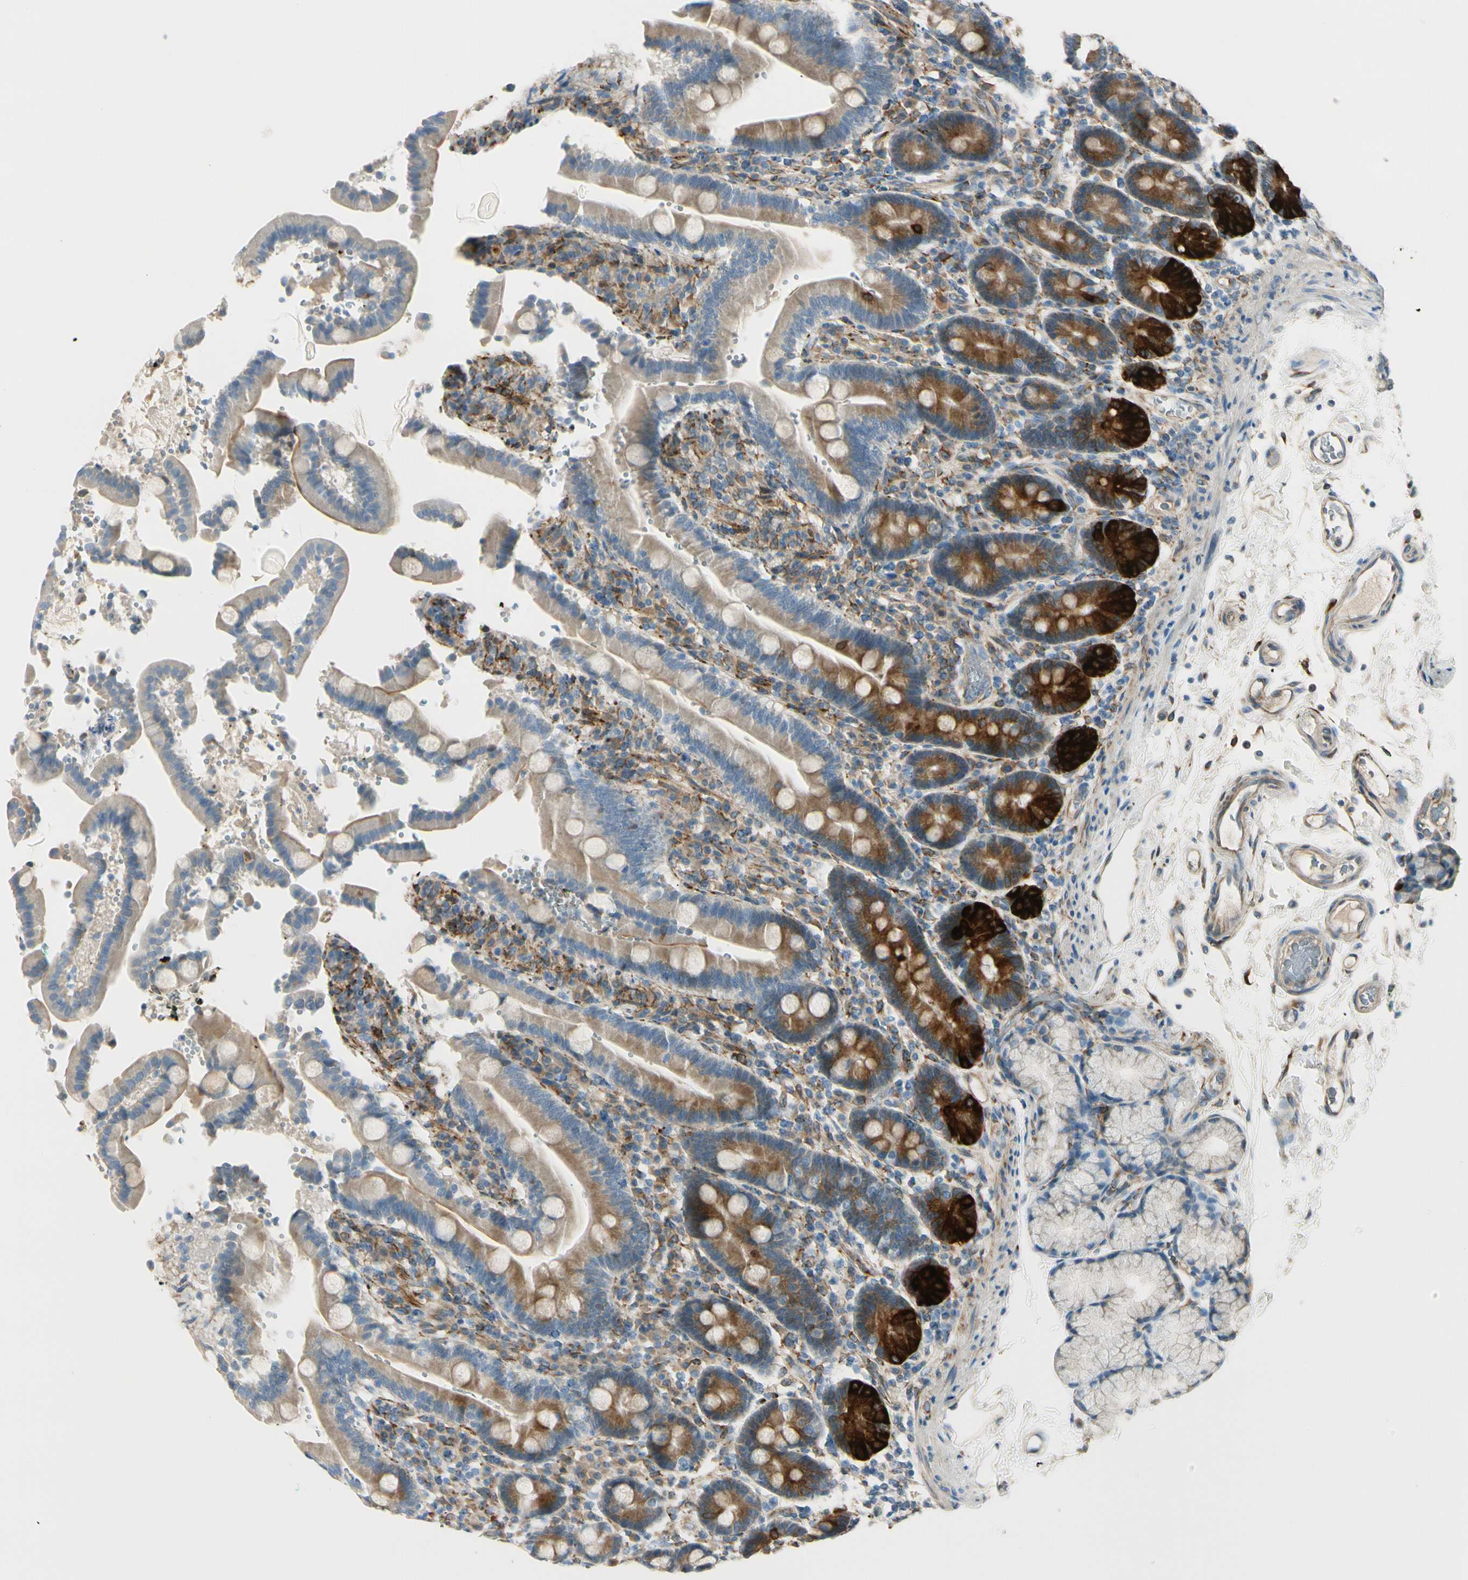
{"staining": {"intensity": "strong", "quantity": ">75%", "location": "cytoplasmic/membranous"}, "tissue": "duodenum", "cell_type": "Glandular cells", "image_type": "normal", "snomed": [{"axis": "morphology", "description": "Normal tissue, NOS"}, {"axis": "topography", "description": "Small intestine, NOS"}], "caption": "This is a histology image of immunohistochemistry staining of benign duodenum, which shows strong positivity in the cytoplasmic/membranous of glandular cells.", "gene": "FKBP7", "patient": {"sex": "female", "age": 71}}